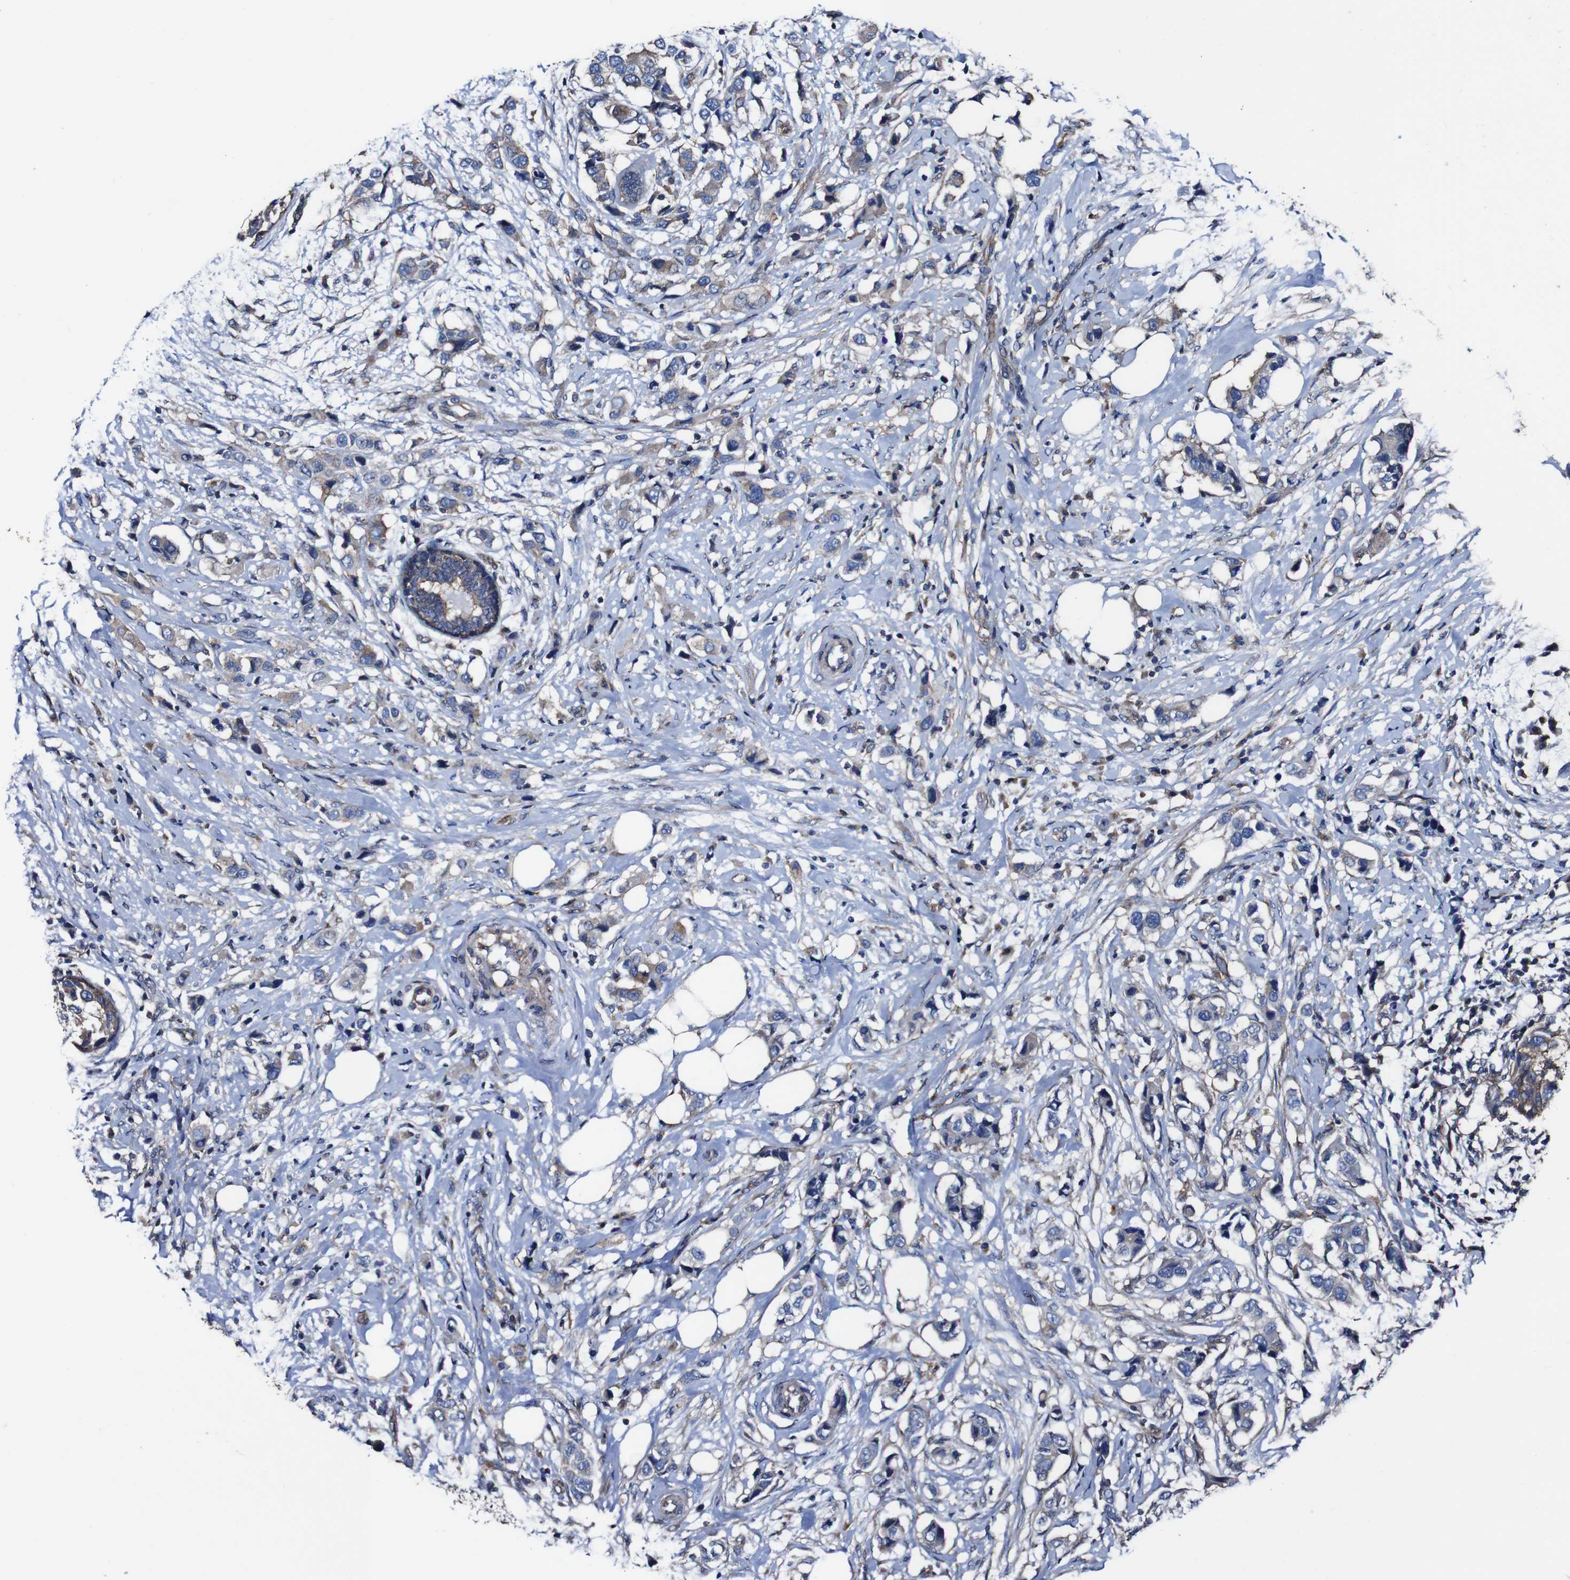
{"staining": {"intensity": "moderate", "quantity": "25%-75%", "location": "cytoplasmic/membranous"}, "tissue": "breast cancer", "cell_type": "Tumor cells", "image_type": "cancer", "snomed": [{"axis": "morphology", "description": "Normal tissue, NOS"}, {"axis": "morphology", "description": "Duct carcinoma"}, {"axis": "topography", "description": "Breast"}], "caption": "Protein expression by IHC exhibits moderate cytoplasmic/membranous staining in approximately 25%-75% of tumor cells in breast cancer (infiltrating ductal carcinoma).", "gene": "CSF1R", "patient": {"sex": "female", "age": 50}}